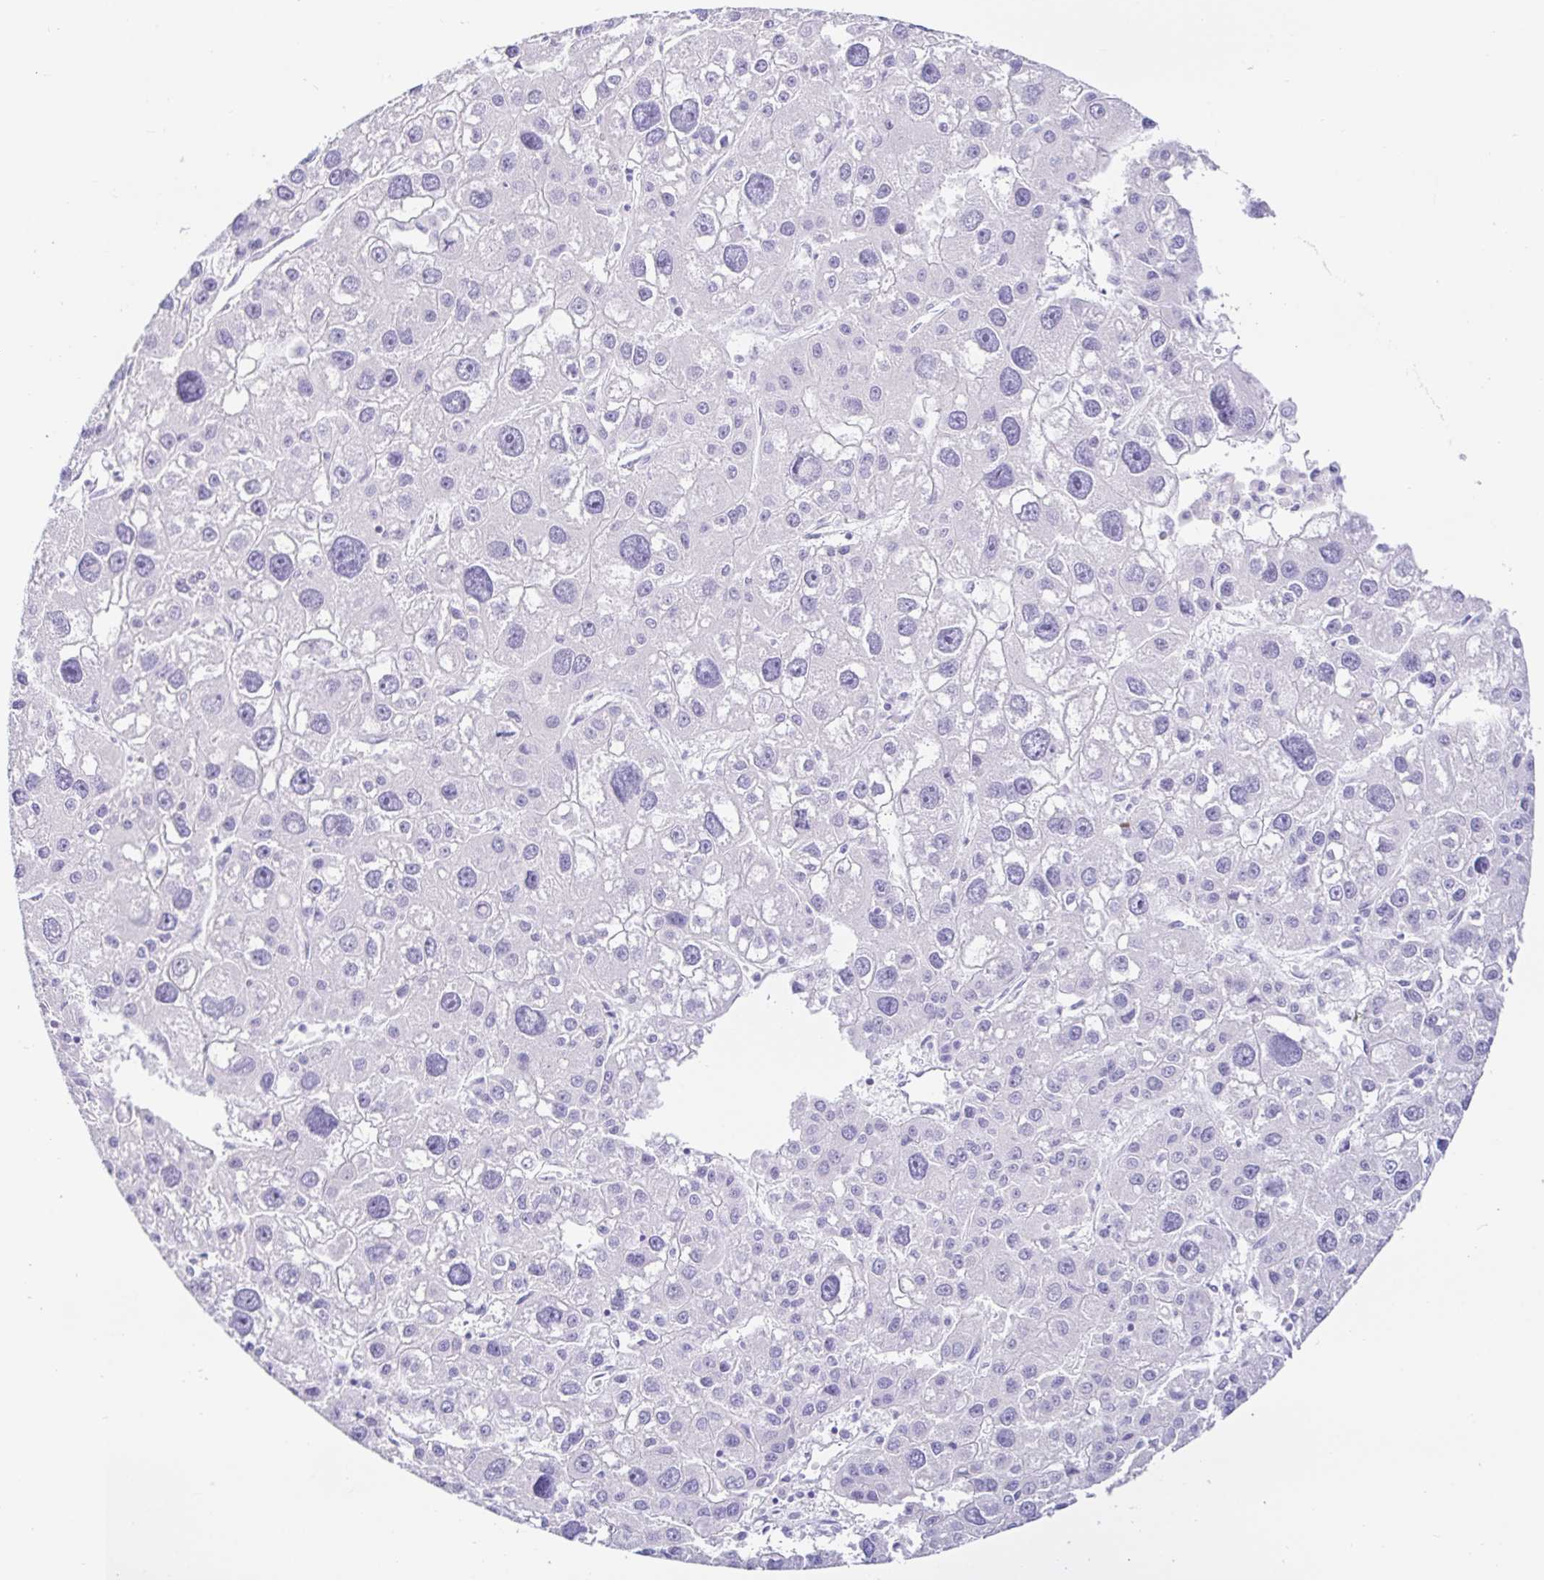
{"staining": {"intensity": "negative", "quantity": "none", "location": "none"}, "tissue": "liver cancer", "cell_type": "Tumor cells", "image_type": "cancer", "snomed": [{"axis": "morphology", "description": "Carcinoma, Hepatocellular, NOS"}, {"axis": "topography", "description": "Liver"}], "caption": "A high-resolution micrograph shows immunohistochemistry (IHC) staining of hepatocellular carcinoma (liver), which shows no significant positivity in tumor cells. The staining was performed using DAB to visualize the protein expression in brown, while the nuclei were stained in blue with hematoxylin (Magnification: 20x).", "gene": "PAX8", "patient": {"sex": "male", "age": 73}}